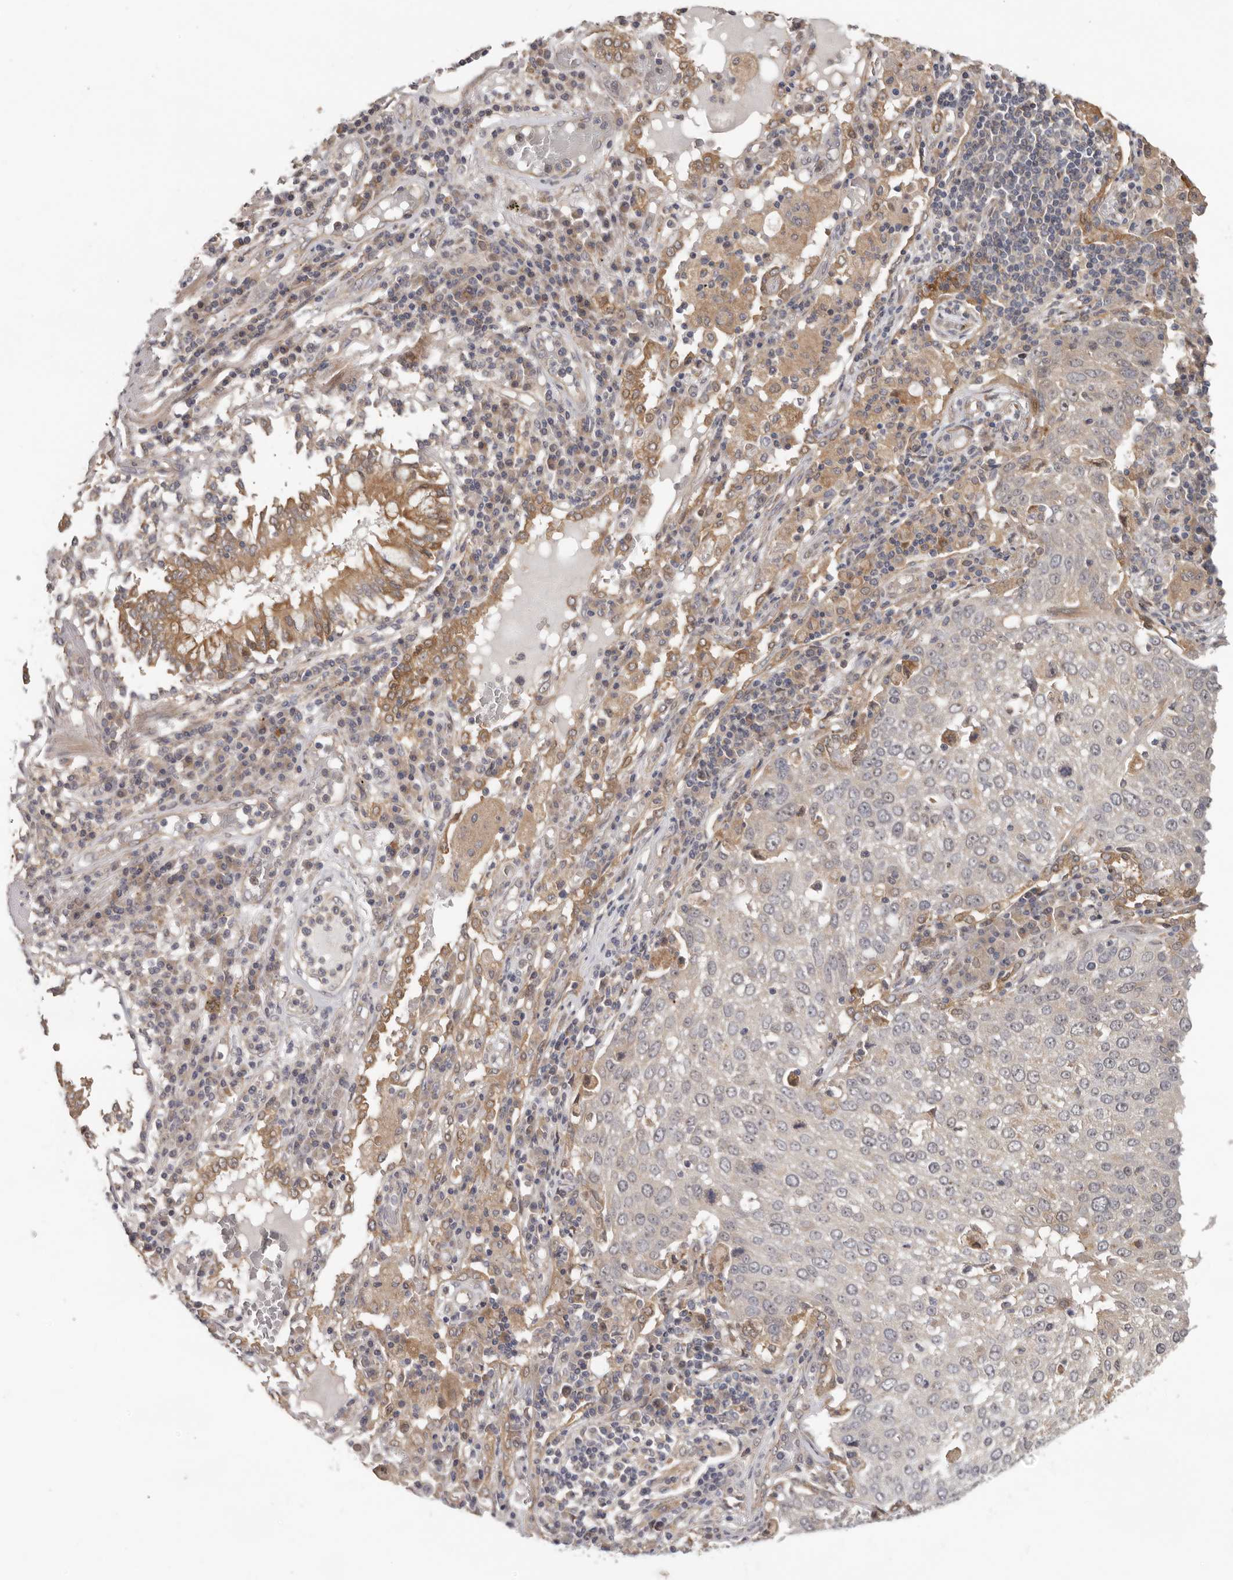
{"staining": {"intensity": "negative", "quantity": "none", "location": "none"}, "tissue": "lung cancer", "cell_type": "Tumor cells", "image_type": "cancer", "snomed": [{"axis": "morphology", "description": "Squamous cell carcinoma, NOS"}, {"axis": "topography", "description": "Lung"}], "caption": "Immunohistochemistry (IHC) photomicrograph of lung squamous cell carcinoma stained for a protein (brown), which exhibits no staining in tumor cells.", "gene": "HINT3", "patient": {"sex": "male", "age": 65}}